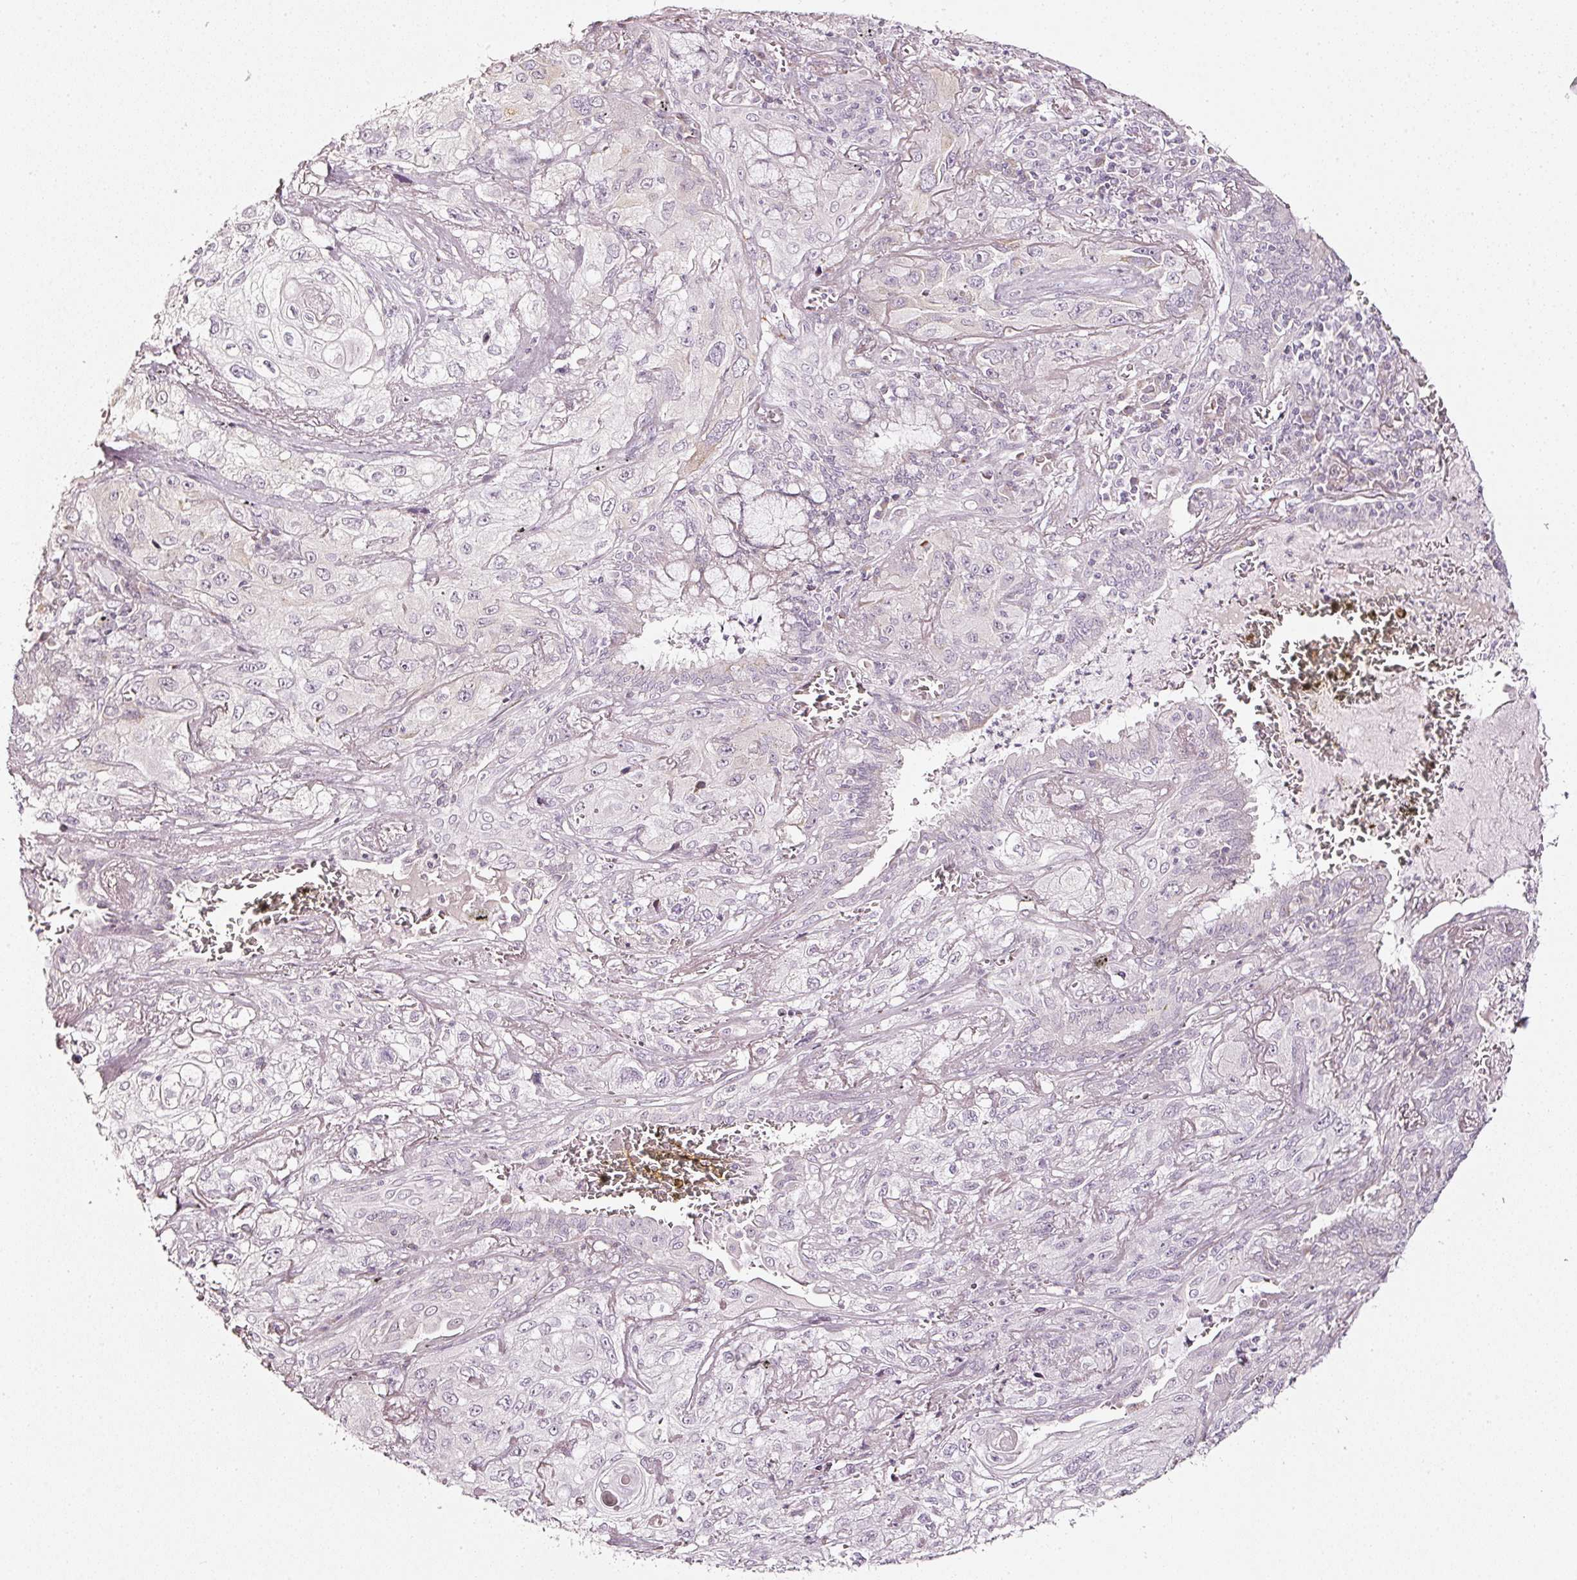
{"staining": {"intensity": "negative", "quantity": "none", "location": "none"}, "tissue": "lung cancer", "cell_type": "Tumor cells", "image_type": "cancer", "snomed": [{"axis": "morphology", "description": "Squamous cell carcinoma, NOS"}, {"axis": "topography", "description": "Lung"}], "caption": "Tumor cells are negative for brown protein staining in lung squamous cell carcinoma. (Immunohistochemistry, brightfield microscopy, high magnification).", "gene": "SDF4", "patient": {"sex": "female", "age": 69}}